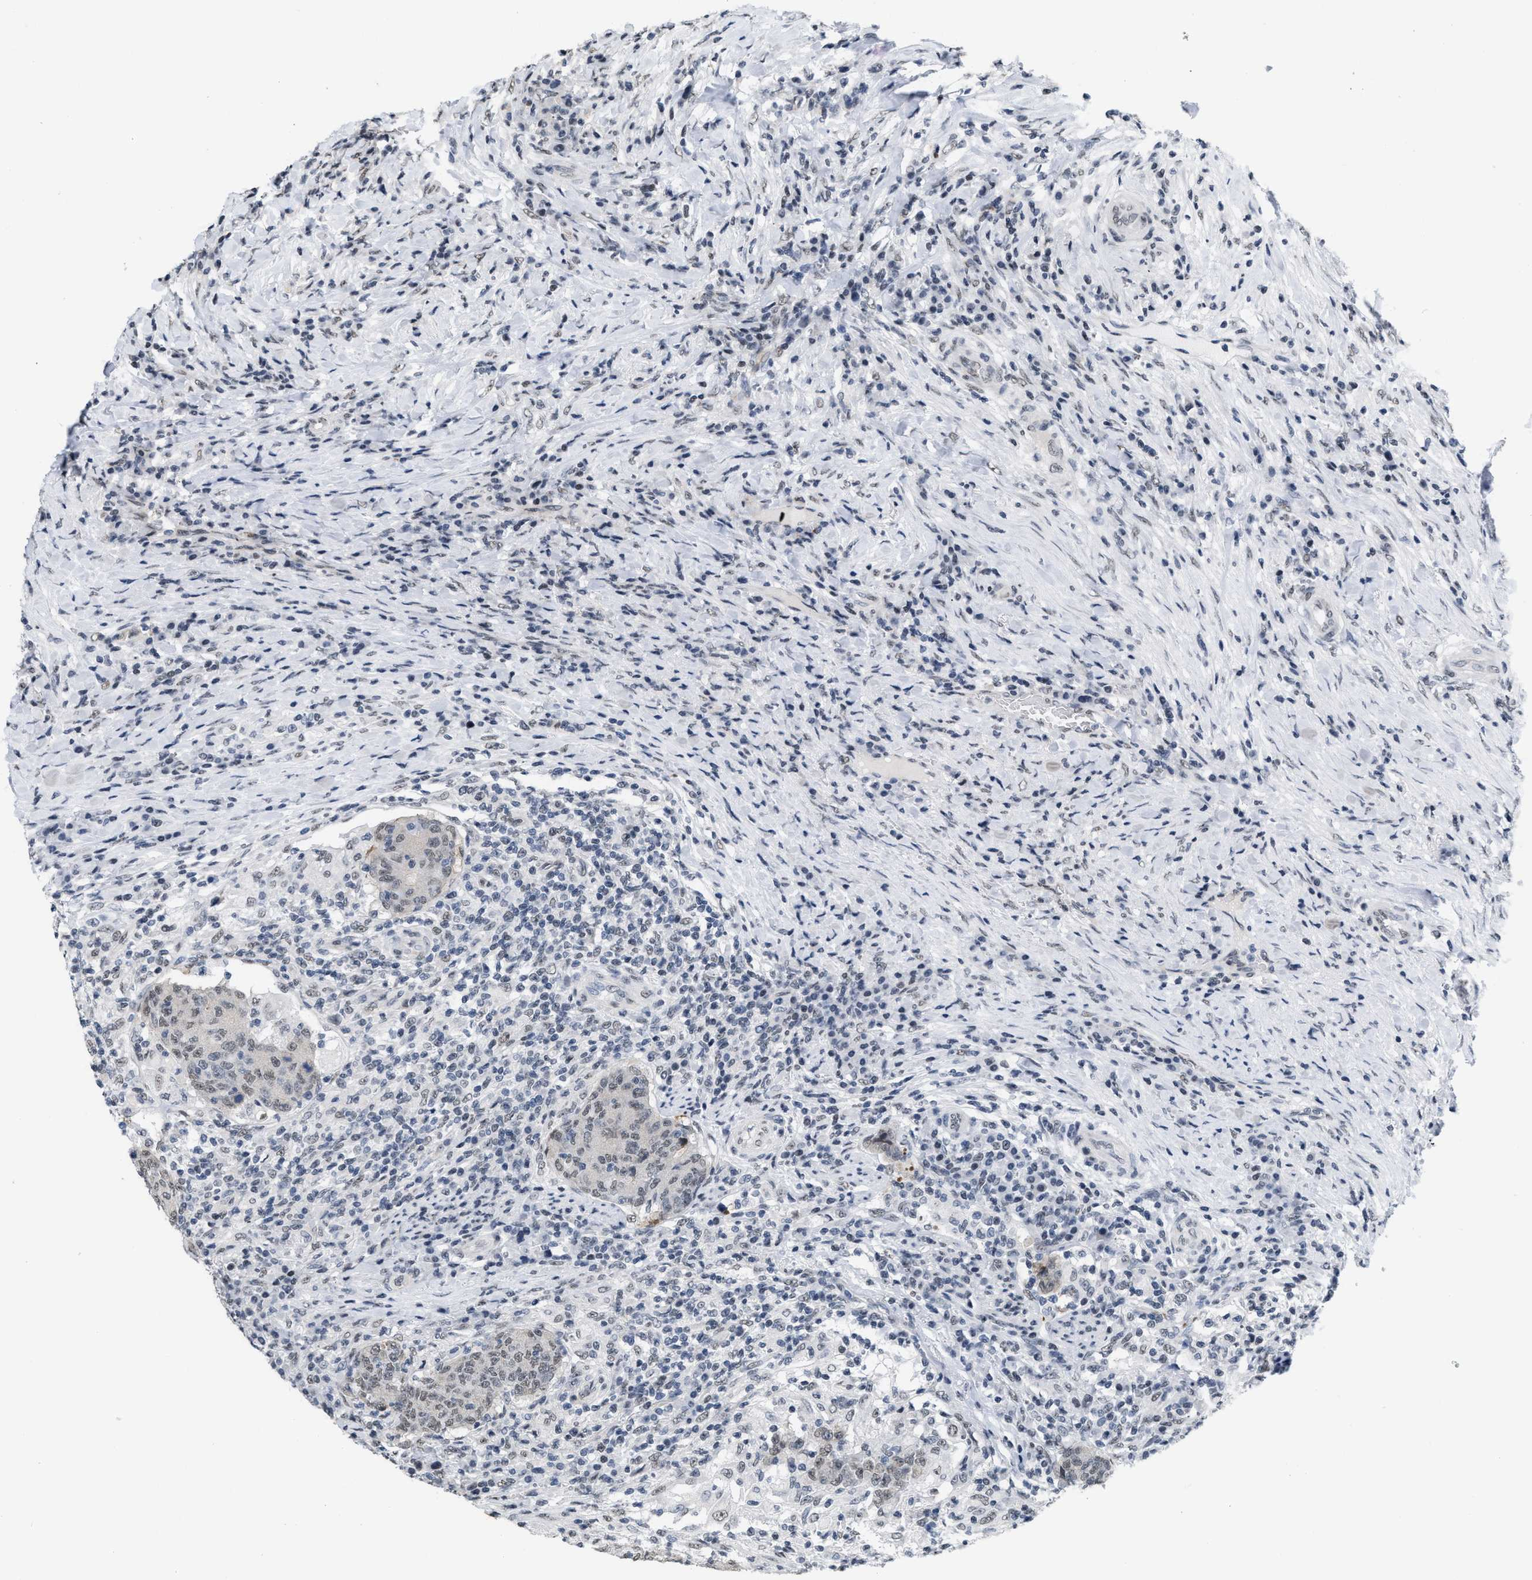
{"staining": {"intensity": "weak", "quantity": "<25%", "location": "nuclear"}, "tissue": "colorectal cancer", "cell_type": "Tumor cells", "image_type": "cancer", "snomed": [{"axis": "morphology", "description": "Normal tissue, NOS"}, {"axis": "morphology", "description": "Adenocarcinoma, NOS"}, {"axis": "topography", "description": "Colon"}], "caption": "A high-resolution image shows immunohistochemistry (IHC) staining of colorectal cancer (adenocarcinoma), which demonstrates no significant positivity in tumor cells.", "gene": "RAF1", "patient": {"sex": "female", "age": 75}}